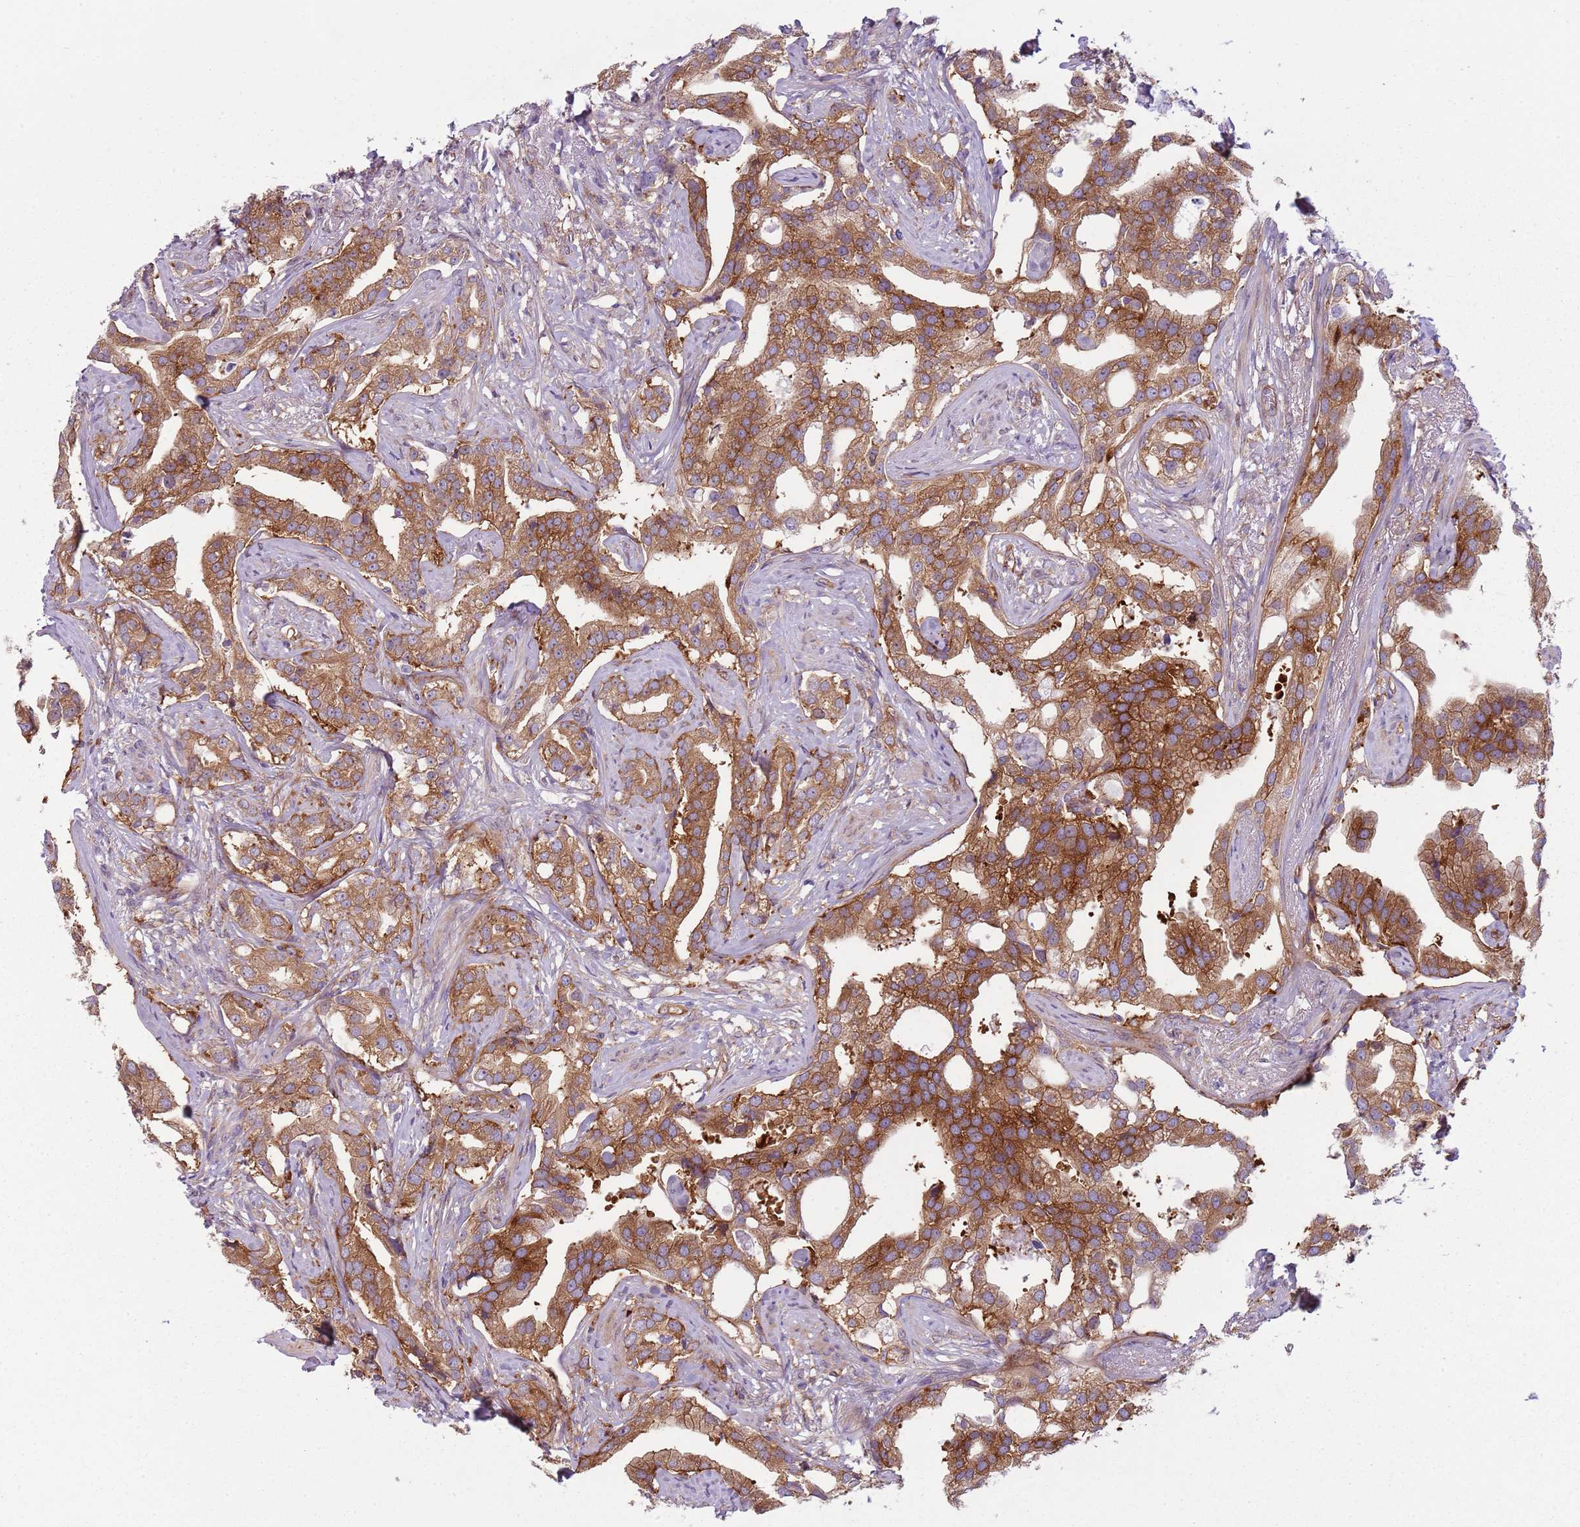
{"staining": {"intensity": "strong", "quantity": "25%-75%", "location": "cytoplasmic/membranous"}, "tissue": "prostate cancer", "cell_type": "Tumor cells", "image_type": "cancer", "snomed": [{"axis": "morphology", "description": "Adenocarcinoma, High grade"}, {"axis": "topography", "description": "Prostate"}], "caption": "Immunohistochemistry of human prostate cancer (adenocarcinoma (high-grade)) shows high levels of strong cytoplasmic/membranous staining in about 25%-75% of tumor cells. Using DAB (brown) and hematoxylin (blue) stains, captured at high magnification using brightfield microscopy.", "gene": "SNX1", "patient": {"sex": "male", "age": 67}}